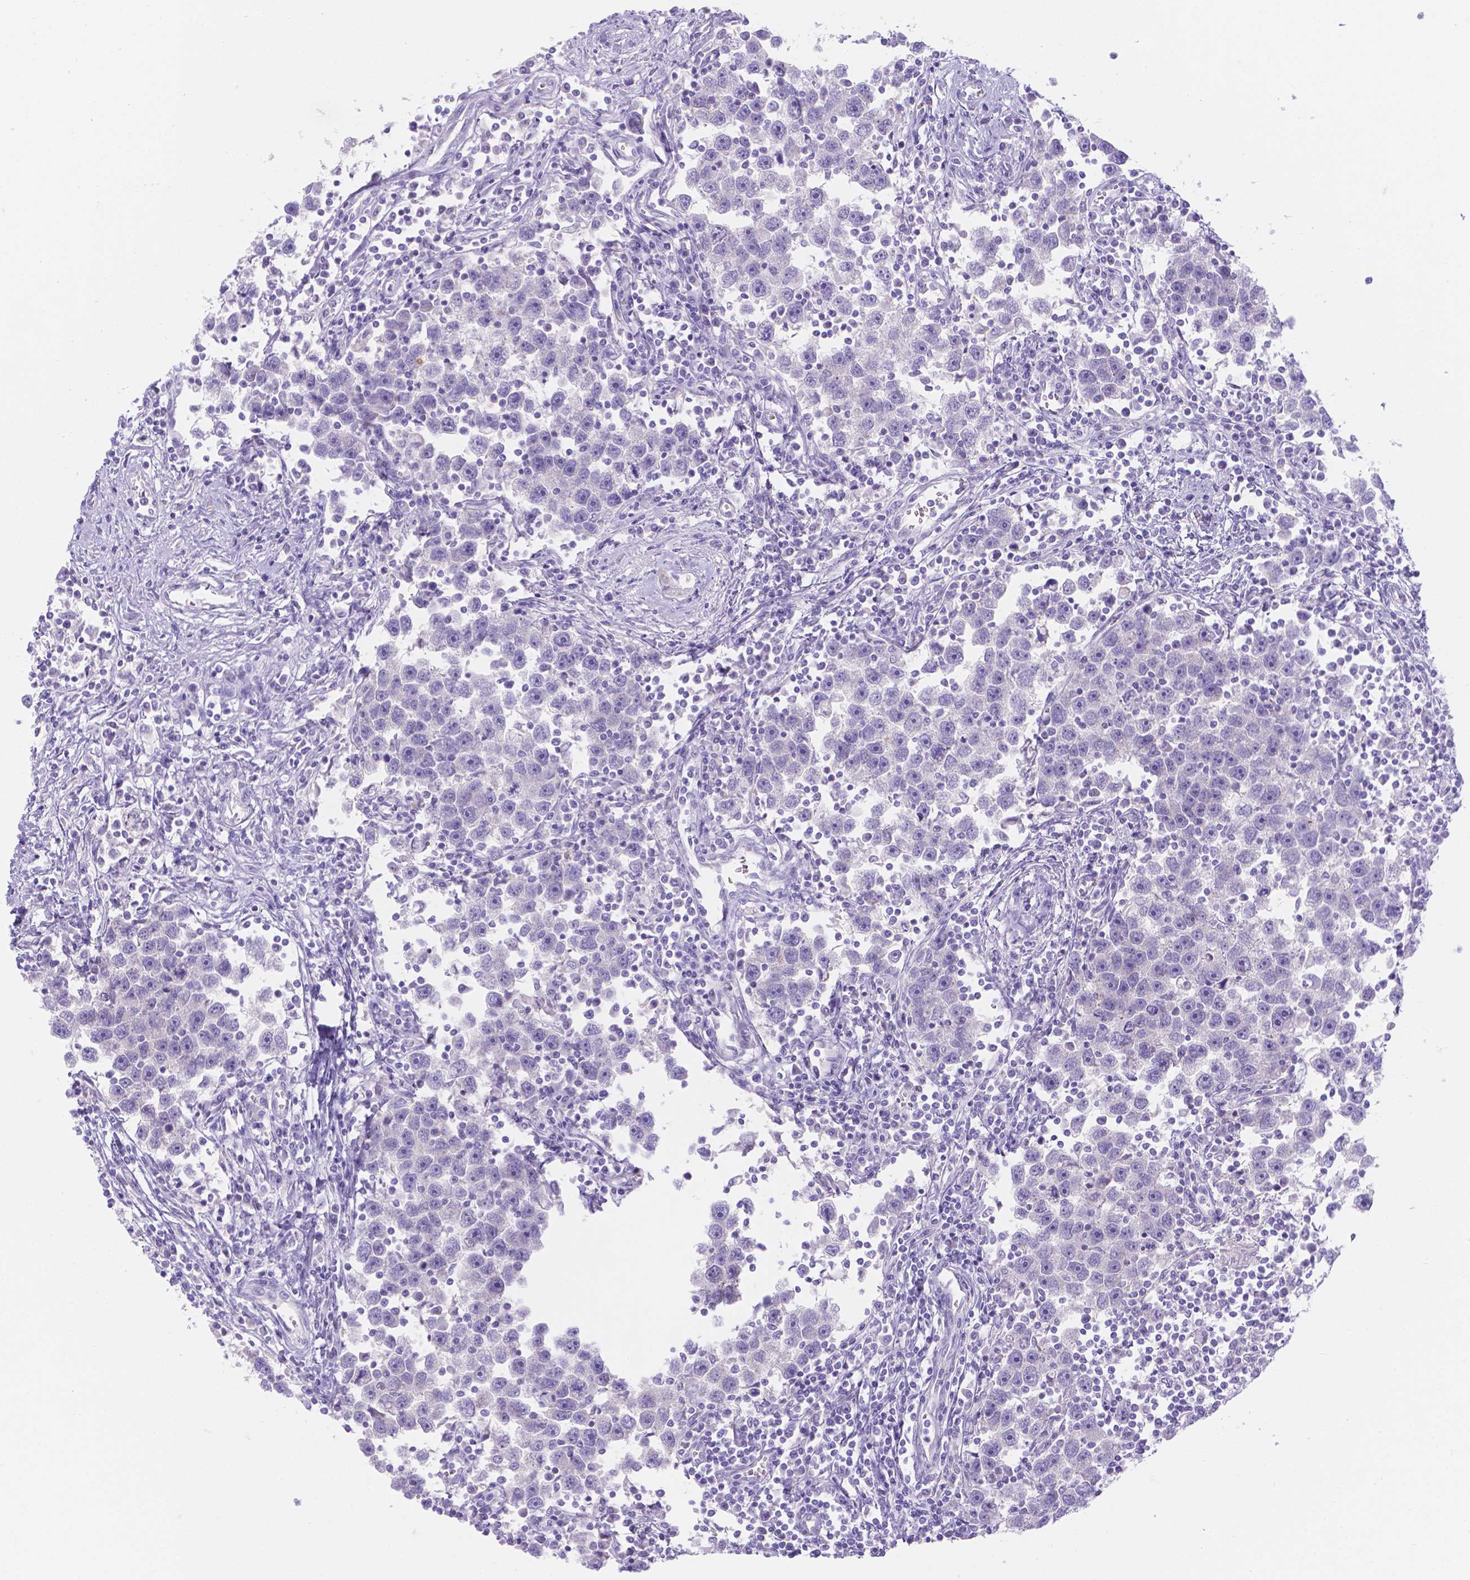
{"staining": {"intensity": "negative", "quantity": "none", "location": "none"}, "tissue": "testis cancer", "cell_type": "Tumor cells", "image_type": "cancer", "snomed": [{"axis": "morphology", "description": "Seminoma, NOS"}, {"axis": "topography", "description": "Testis"}], "caption": "A high-resolution micrograph shows immunohistochemistry (IHC) staining of testis cancer (seminoma), which displays no significant expression in tumor cells.", "gene": "MLN", "patient": {"sex": "male", "age": 30}}